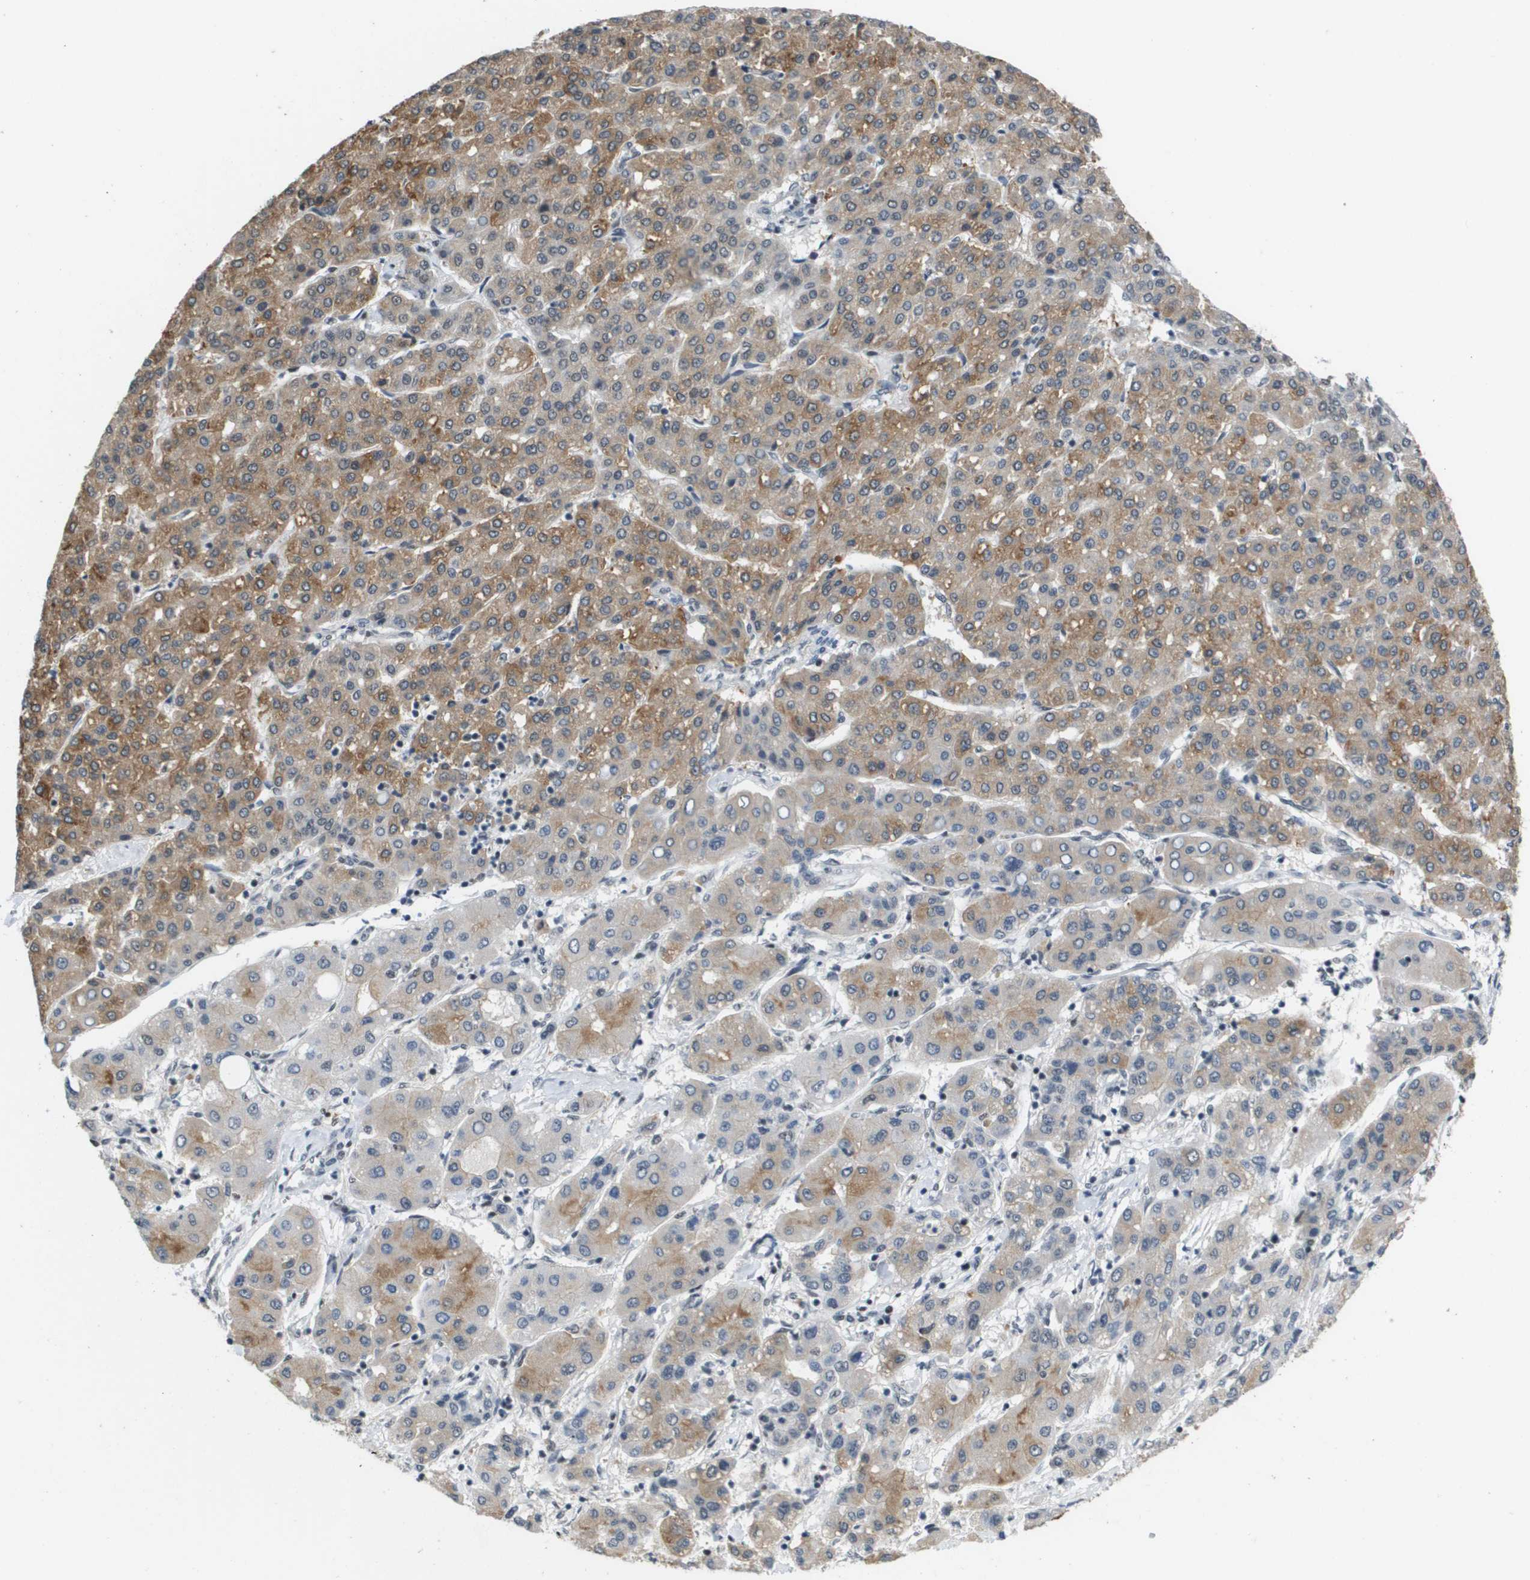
{"staining": {"intensity": "moderate", "quantity": "25%-75%", "location": "cytoplasmic/membranous"}, "tissue": "liver cancer", "cell_type": "Tumor cells", "image_type": "cancer", "snomed": [{"axis": "morphology", "description": "Carcinoma, Hepatocellular, NOS"}, {"axis": "topography", "description": "Liver"}], "caption": "Human liver cancer stained with a brown dye displays moderate cytoplasmic/membranous positive expression in approximately 25%-75% of tumor cells.", "gene": "ISY1", "patient": {"sex": "male", "age": 65}}